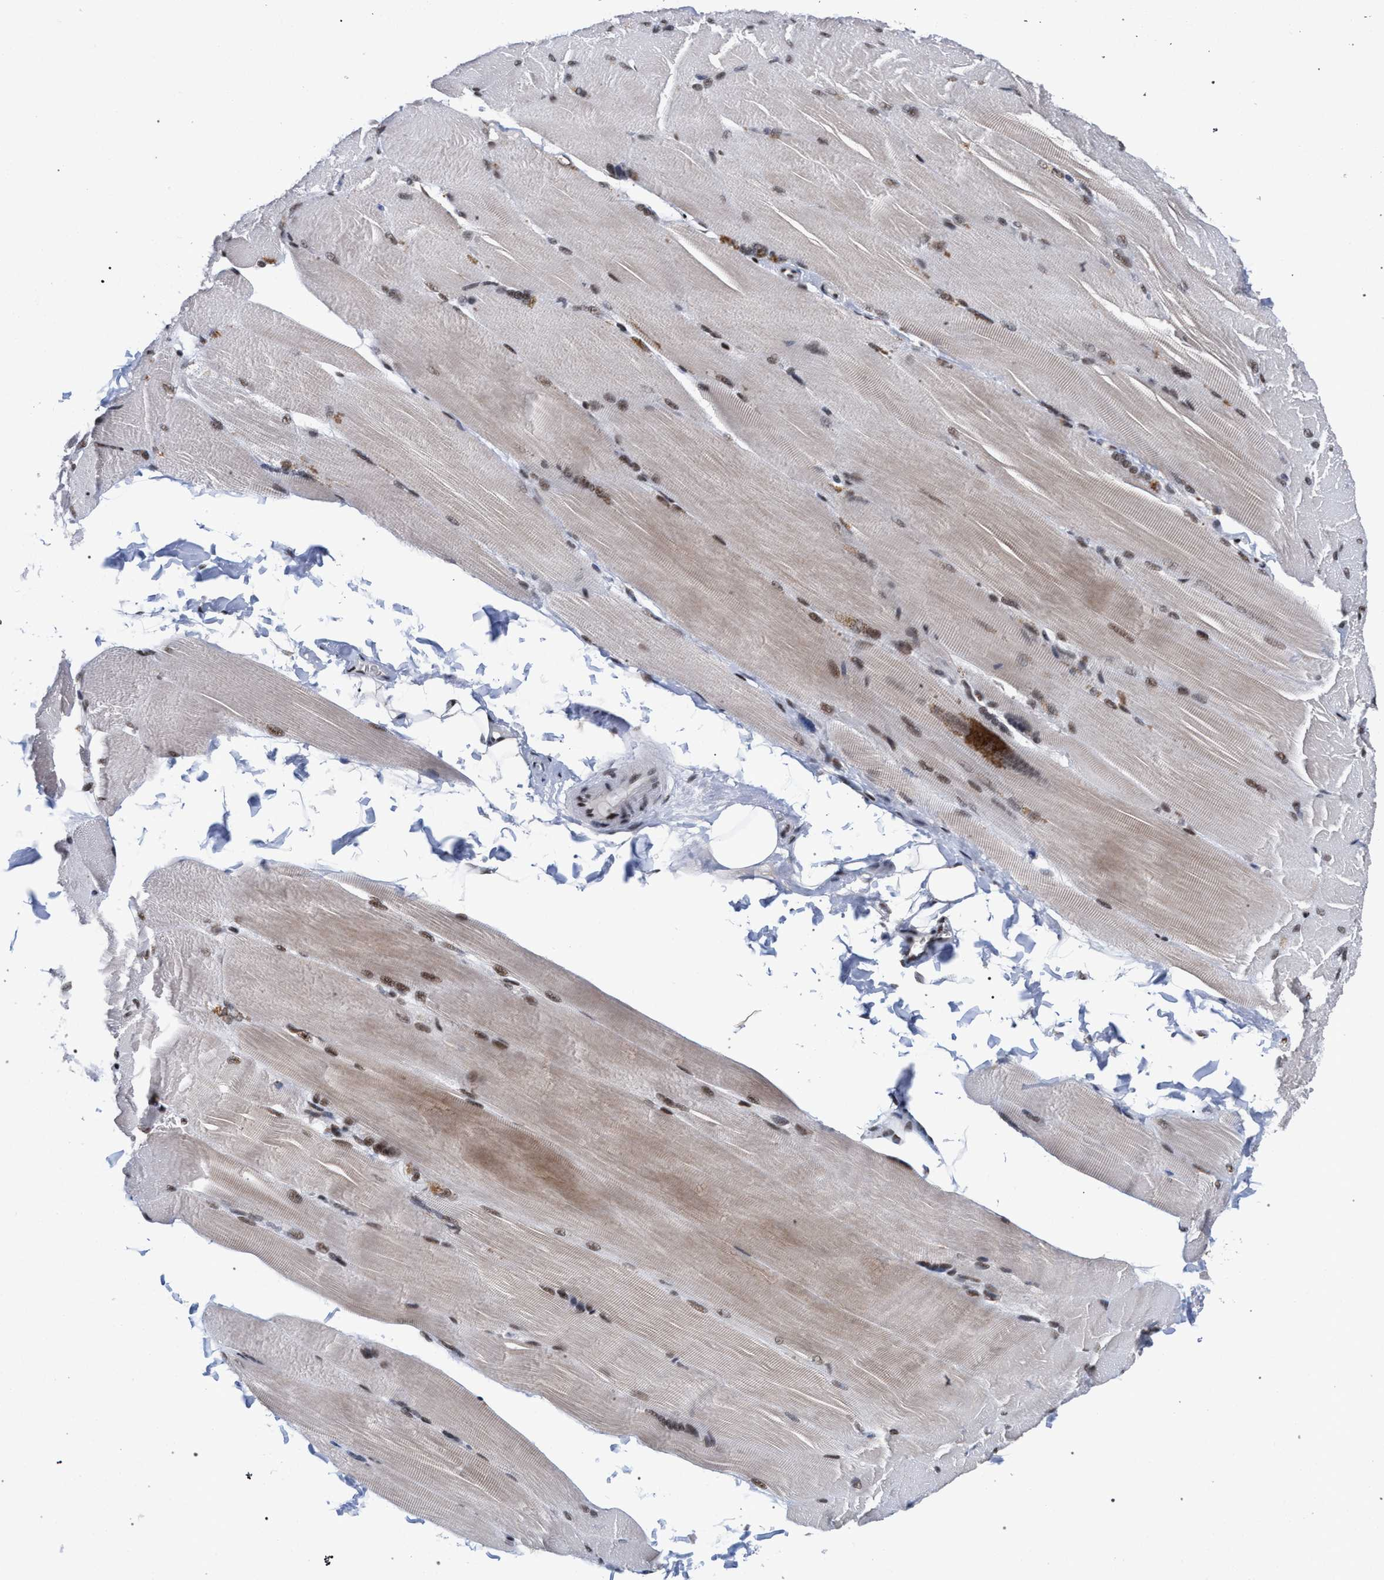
{"staining": {"intensity": "moderate", "quantity": "25%-75%", "location": "cytoplasmic/membranous,nuclear"}, "tissue": "skeletal muscle", "cell_type": "Myocytes", "image_type": "normal", "snomed": [{"axis": "morphology", "description": "Normal tissue, NOS"}, {"axis": "topography", "description": "Skin"}, {"axis": "topography", "description": "Skeletal muscle"}], "caption": "Immunohistochemical staining of unremarkable human skeletal muscle demonstrates 25%-75% levels of moderate cytoplasmic/membranous,nuclear protein positivity in about 25%-75% of myocytes.", "gene": "SCAF4", "patient": {"sex": "male", "age": 83}}